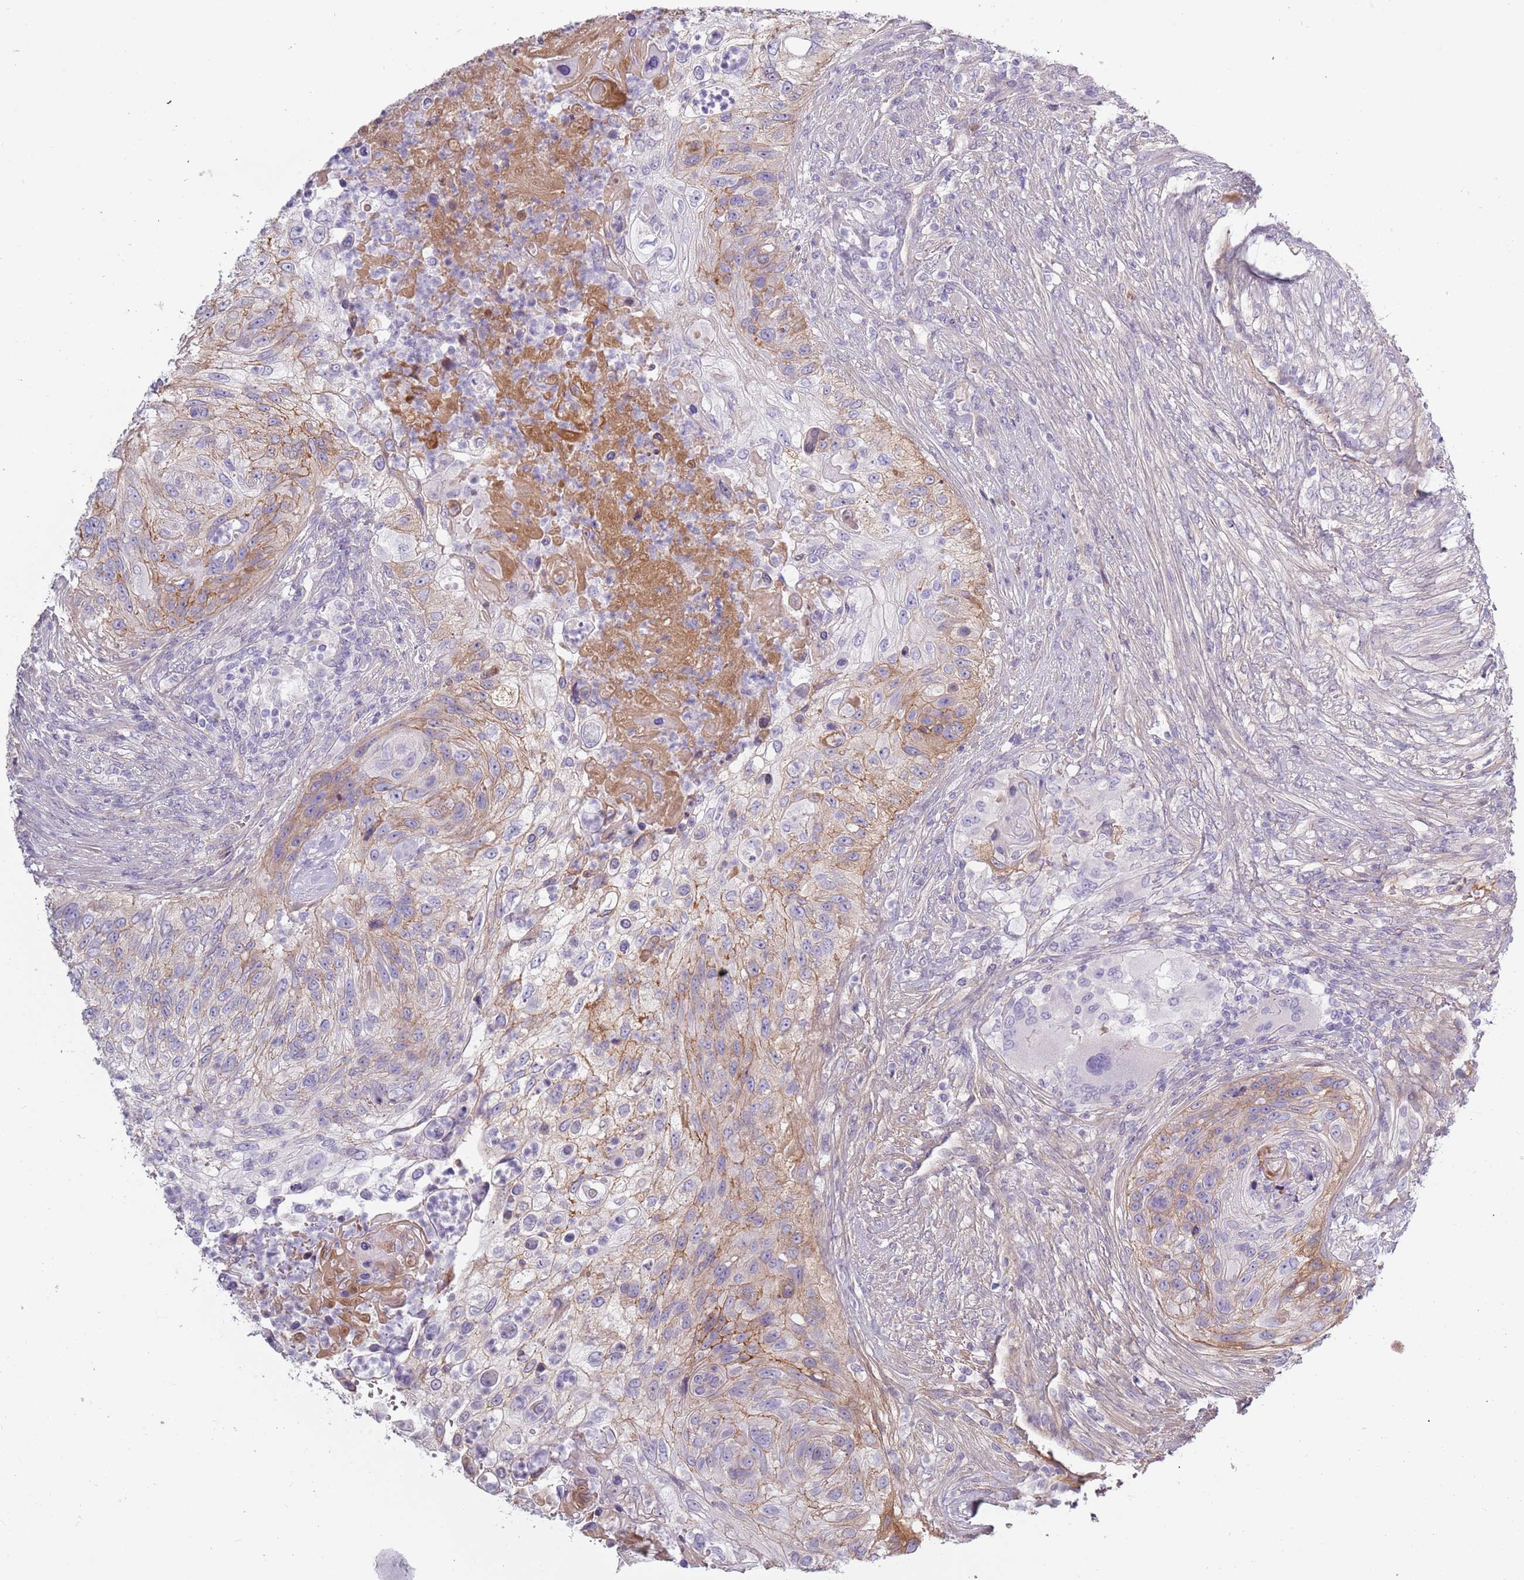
{"staining": {"intensity": "weak", "quantity": "25%-75%", "location": "cytoplasmic/membranous"}, "tissue": "urothelial cancer", "cell_type": "Tumor cells", "image_type": "cancer", "snomed": [{"axis": "morphology", "description": "Urothelial carcinoma, High grade"}, {"axis": "topography", "description": "Urinary bladder"}], "caption": "High-grade urothelial carcinoma stained with DAB (3,3'-diaminobenzidine) immunohistochemistry exhibits low levels of weak cytoplasmic/membranous expression in approximately 25%-75% of tumor cells.", "gene": "TNFRSF6B", "patient": {"sex": "female", "age": 60}}